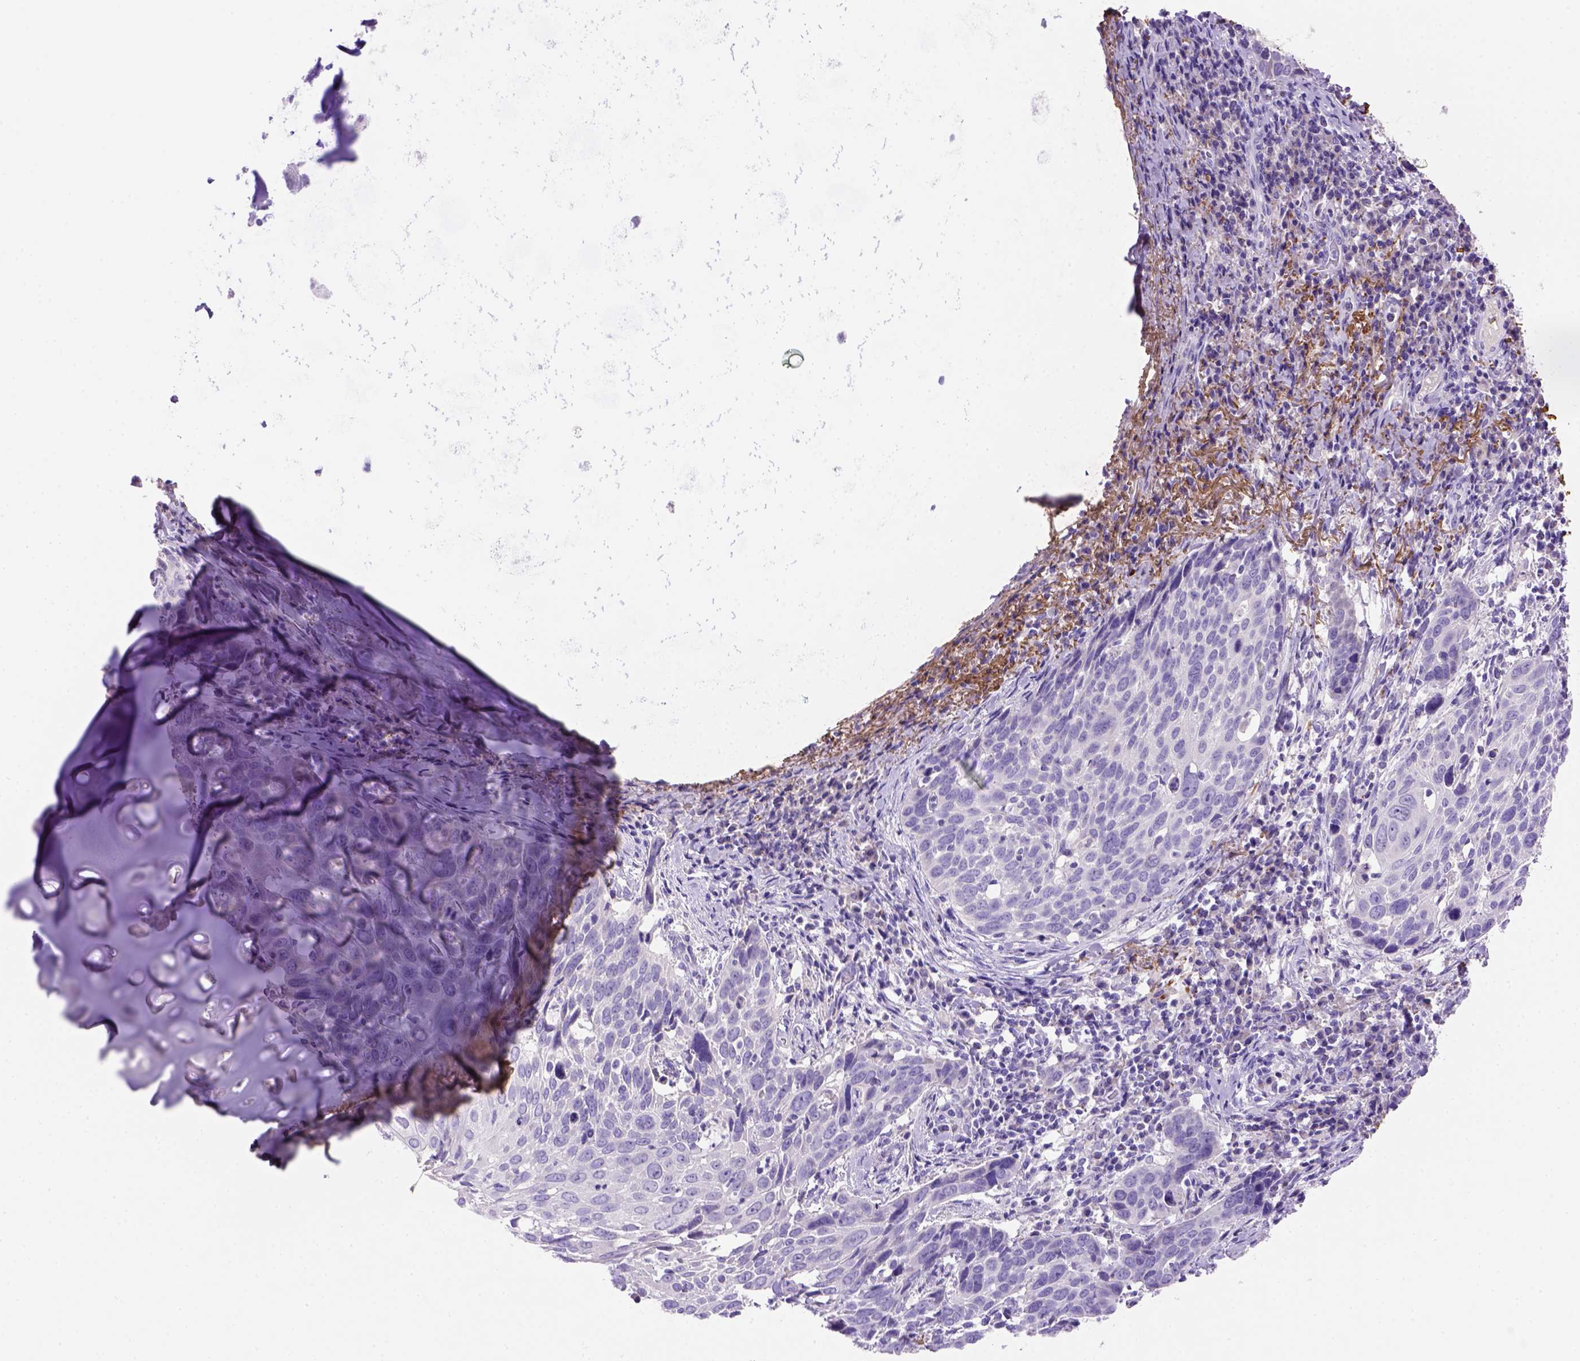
{"staining": {"intensity": "negative", "quantity": "none", "location": "none"}, "tissue": "lung cancer", "cell_type": "Tumor cells", "image_type": "cancer", "snomed": [{"axis": "morphology", "description": "Squamous cell carcinoma, NOS"}, {"axis": "topography", "description": "Lung"}], "caption": "DAB (3,3'-diaminobenzidine) immunohistochemical staining of human squamous cell carcinoma (lung) reveals no significant expression in tumor cells.", "gene": "SIRPD", "patient": {"sex": "male", "age": 57}}